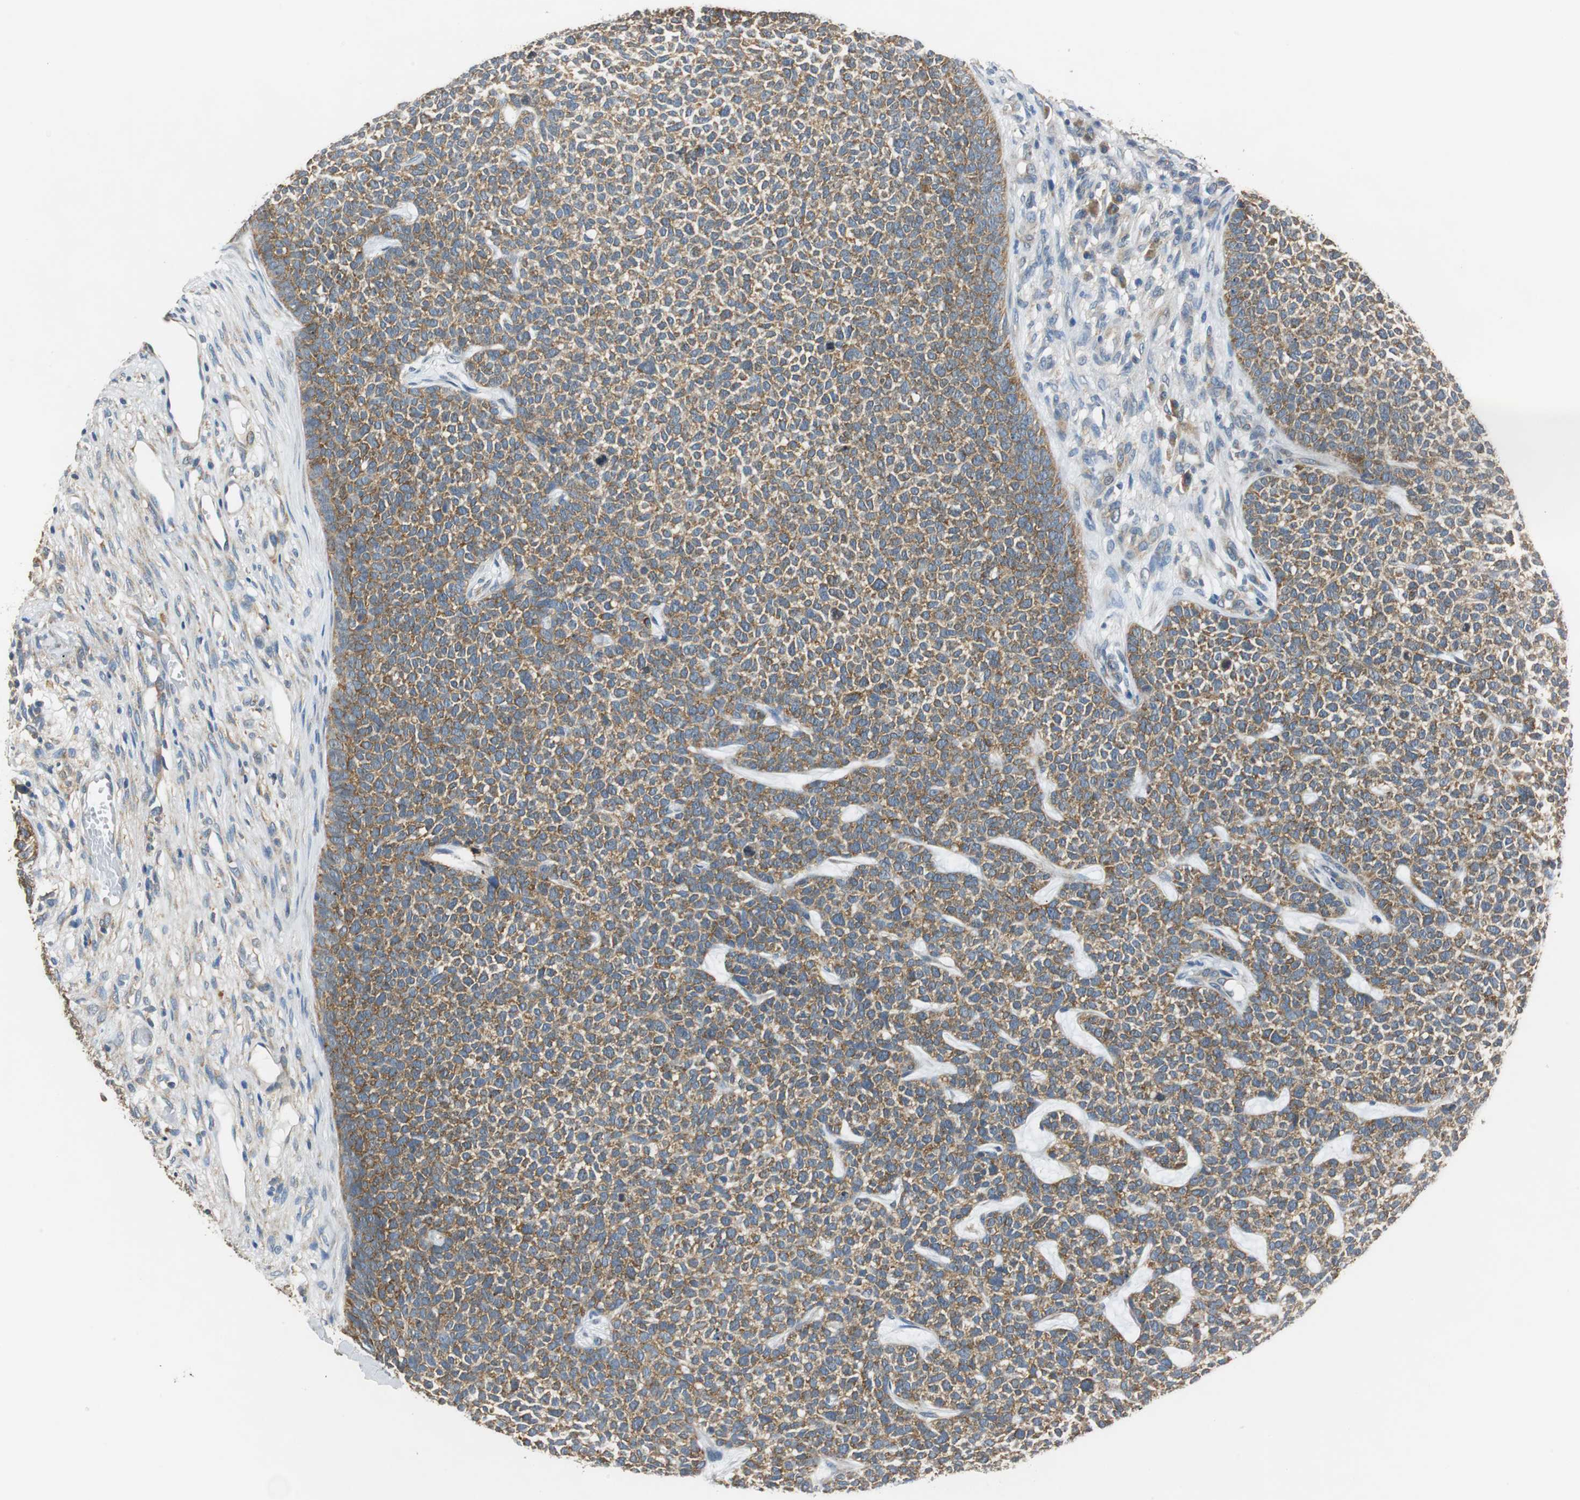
{"staining": {"intensity": "moderate", "quantity": ">75%", "location": "cytoplasmic/membranous"}, "tissue": "skin cancer", "cell_type": "Tumor cells", "image_type": "cancer", "snomed": [{"axis": "morphology", "description": "Basal cell carcinoma"}, {"axis": "topography", "description": "Skin"}], "caption": "This photomicrograph shows immunohistochemistry staining of human skin cancer (basal cell carcinoma), with medium moderate cytoplasmic/membranous positivity in approximately >75% of tumor cells.", "gene": "CNOT3", "patient": {"sex": "female", "age": 84}}